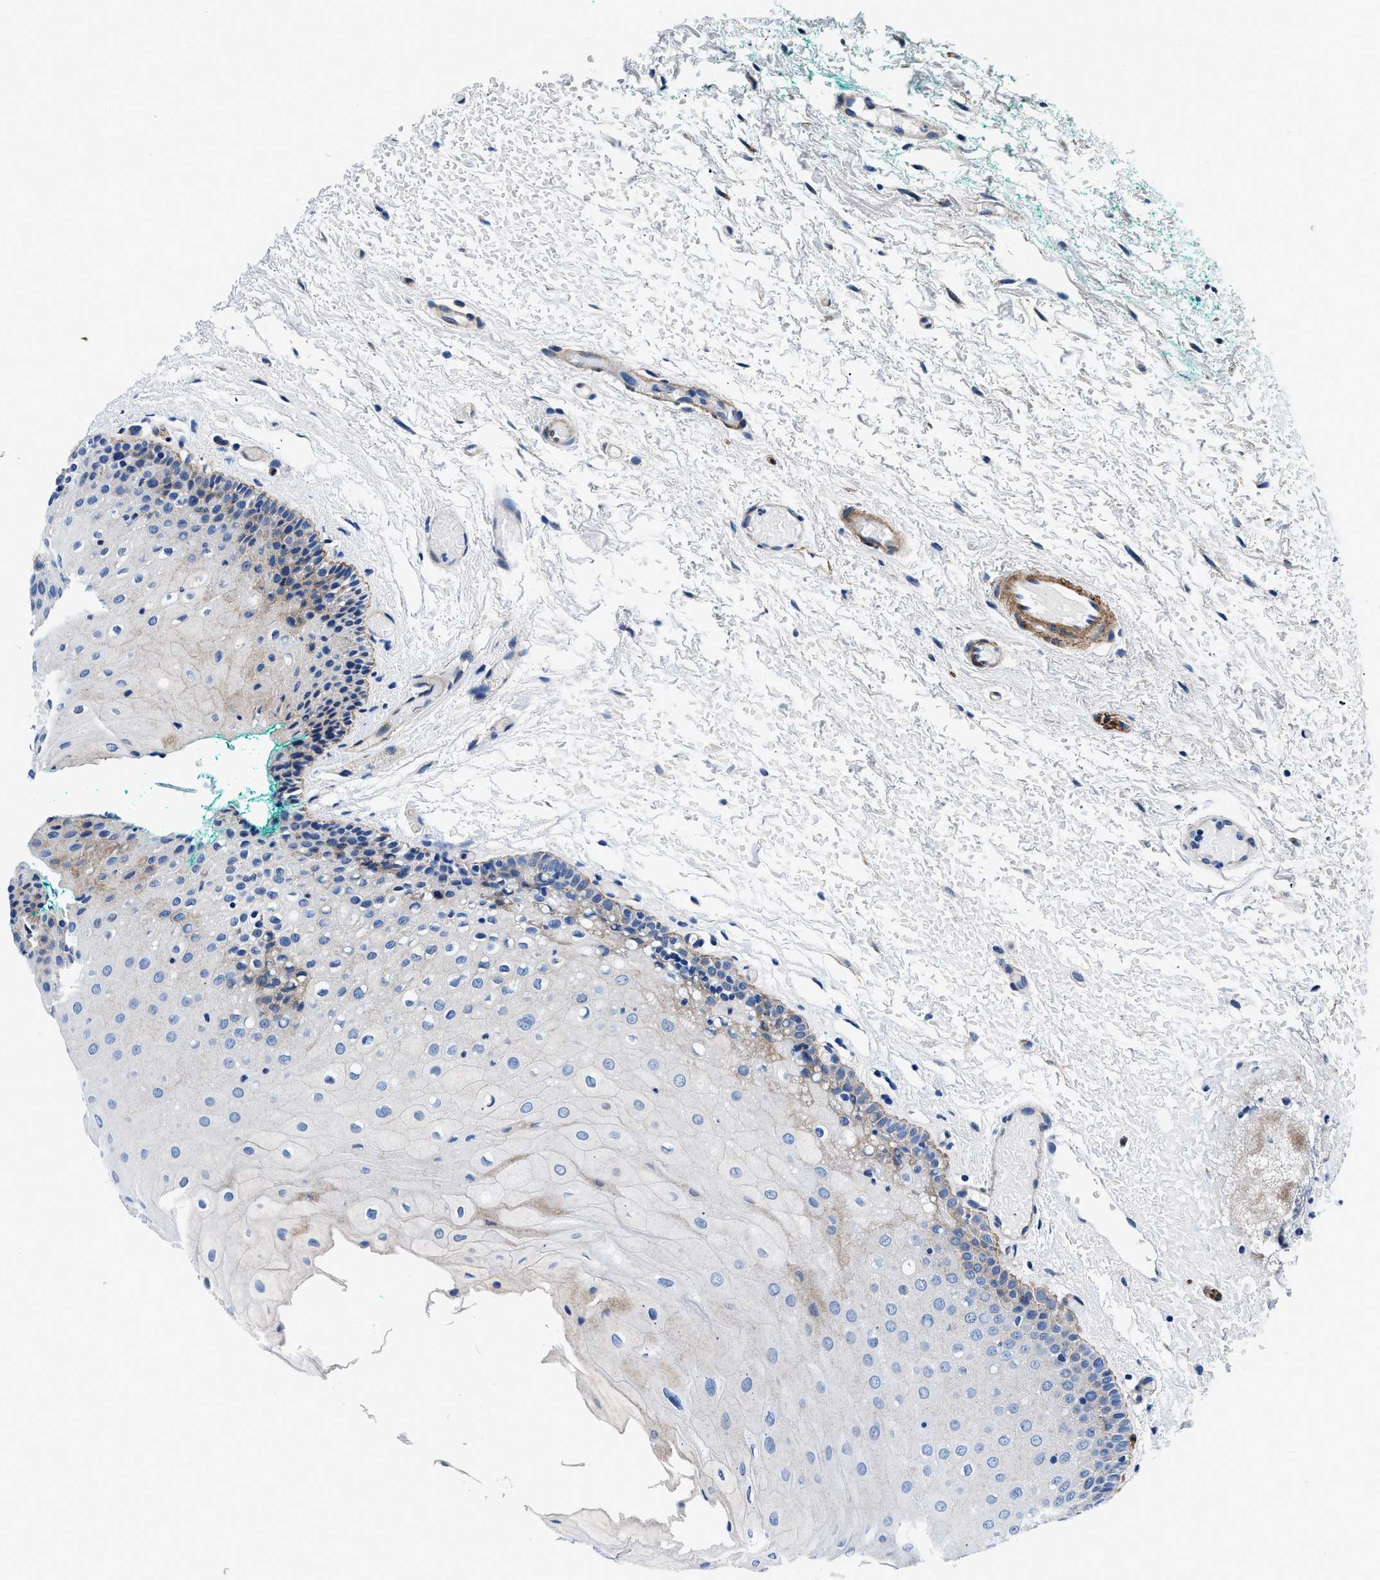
{"staining": {"intensity": "weak", "quantity": "<25%", "location": "cytoplasmic/membranous"}, "tissue": "oral mucosa", "cell_type": "Squamous epithelial cells", "image_type": "normal", "snomed": [{"axis": "morphology", "description": "Normal tissue, NOS"}, {"axis": "morphology", "description": "Squamous cell carcinoma, NOS"}, {"axis": "topography", "description": "Oral tissue"}, {"axis": "topography", "description": "Salivary gland"}, {"axis": "topography", "description": "Head-Neck"}], "caption": "Immunohistochemistry of benign human oral mucosa exhibits no expression in squamous epithelial cells.", "gene": "DAG1", "patient": {"sex": "female", "age": 62}}